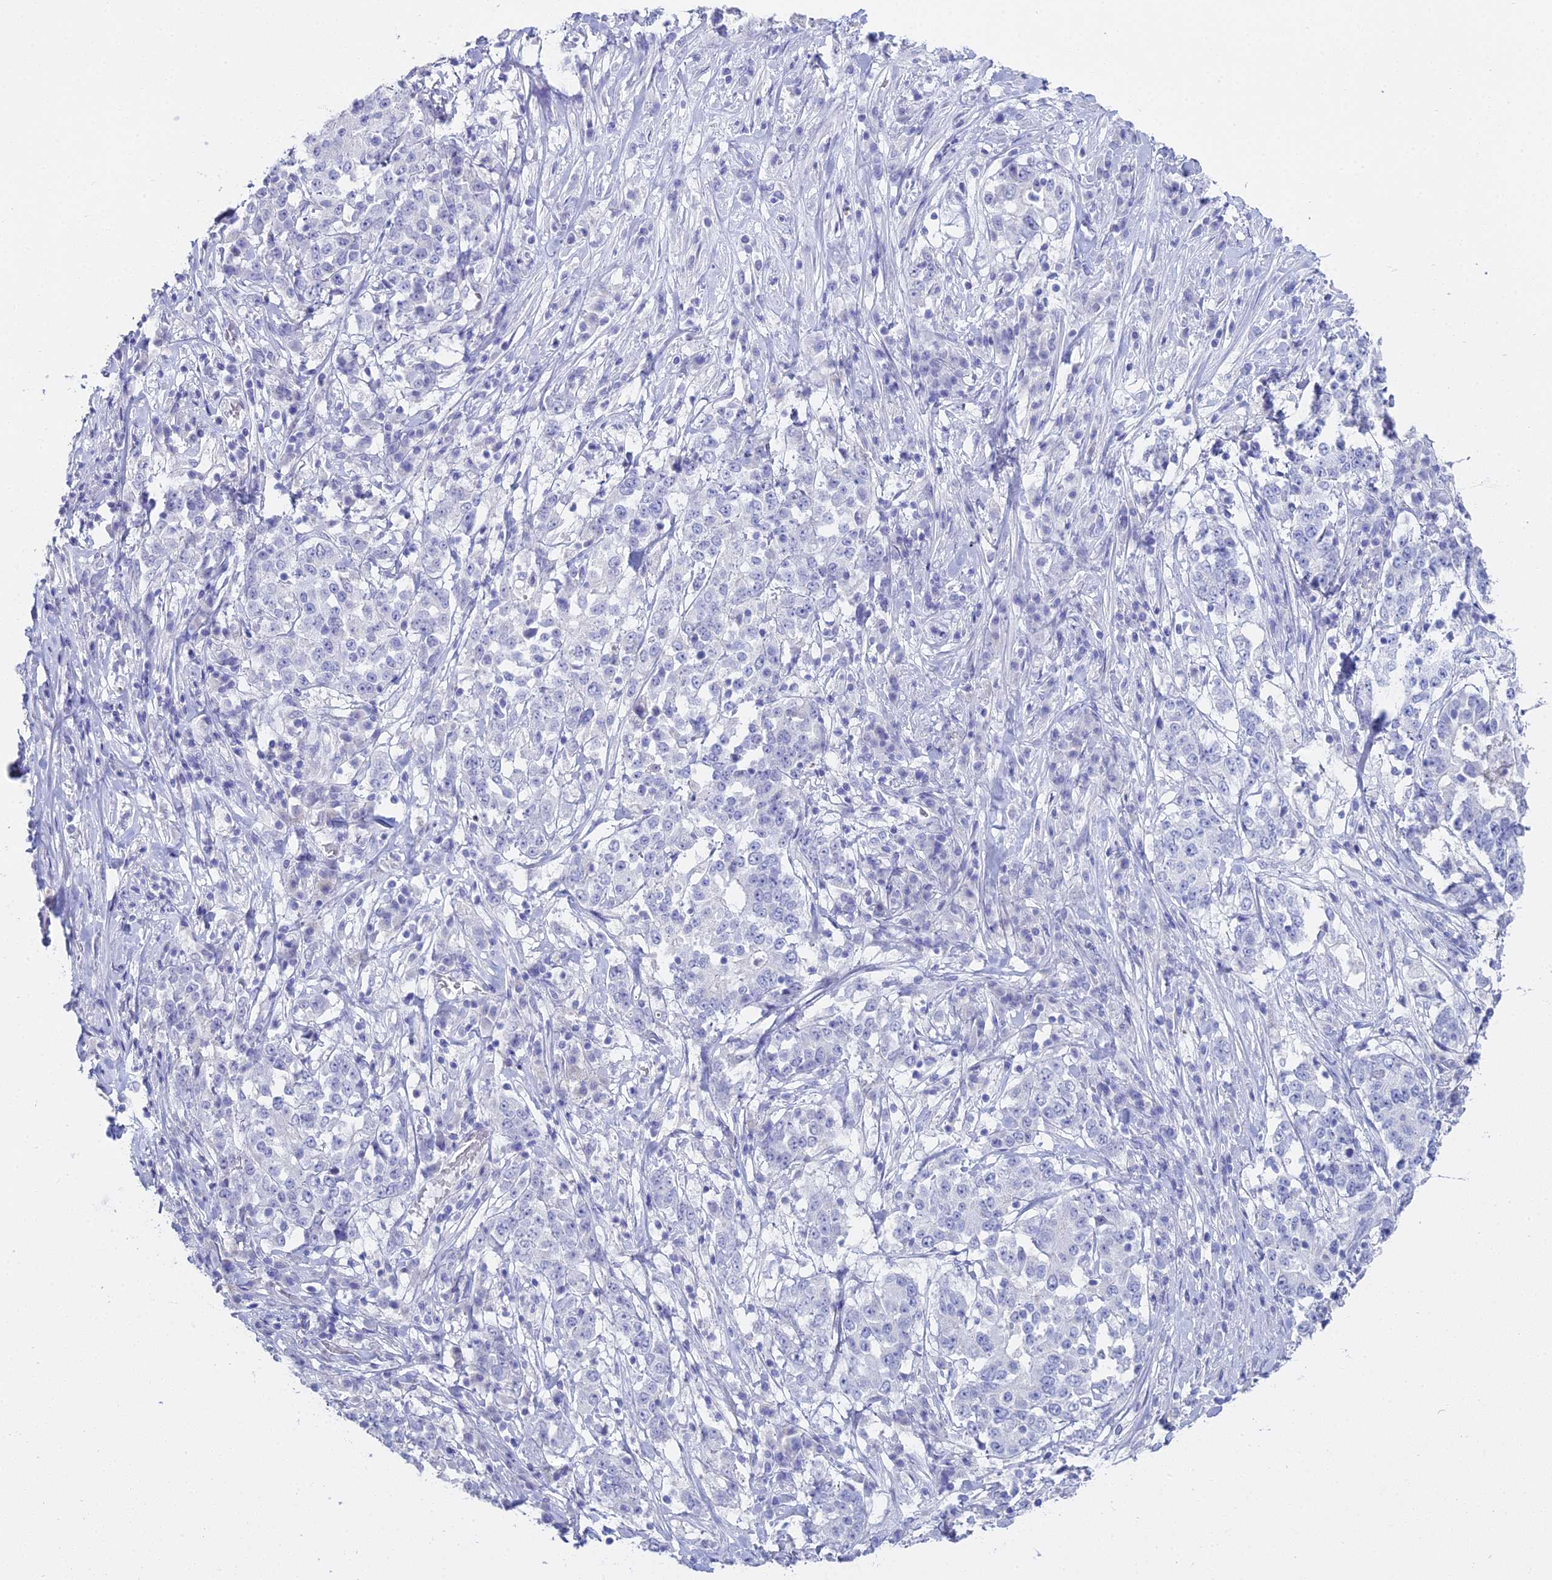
{"staining": {"intensity": "negative", "quantity": "none", "location": "none"}, "tissue": "stomach cancer", "cell_type": "Tumor cells", "image_type": "cancer", "snomed": [{"axis": "morphology", "description": "Adenocarcinoma, NOS"}, {"axis": "topography", "description": "Stomach"}], "caption": "Adenocarcinoma (stomach) stained for a protein using IHC demonstrates no staining tumor cells.", "gene": "S100A7", "patient": {"sex": "male", "age": 59}}